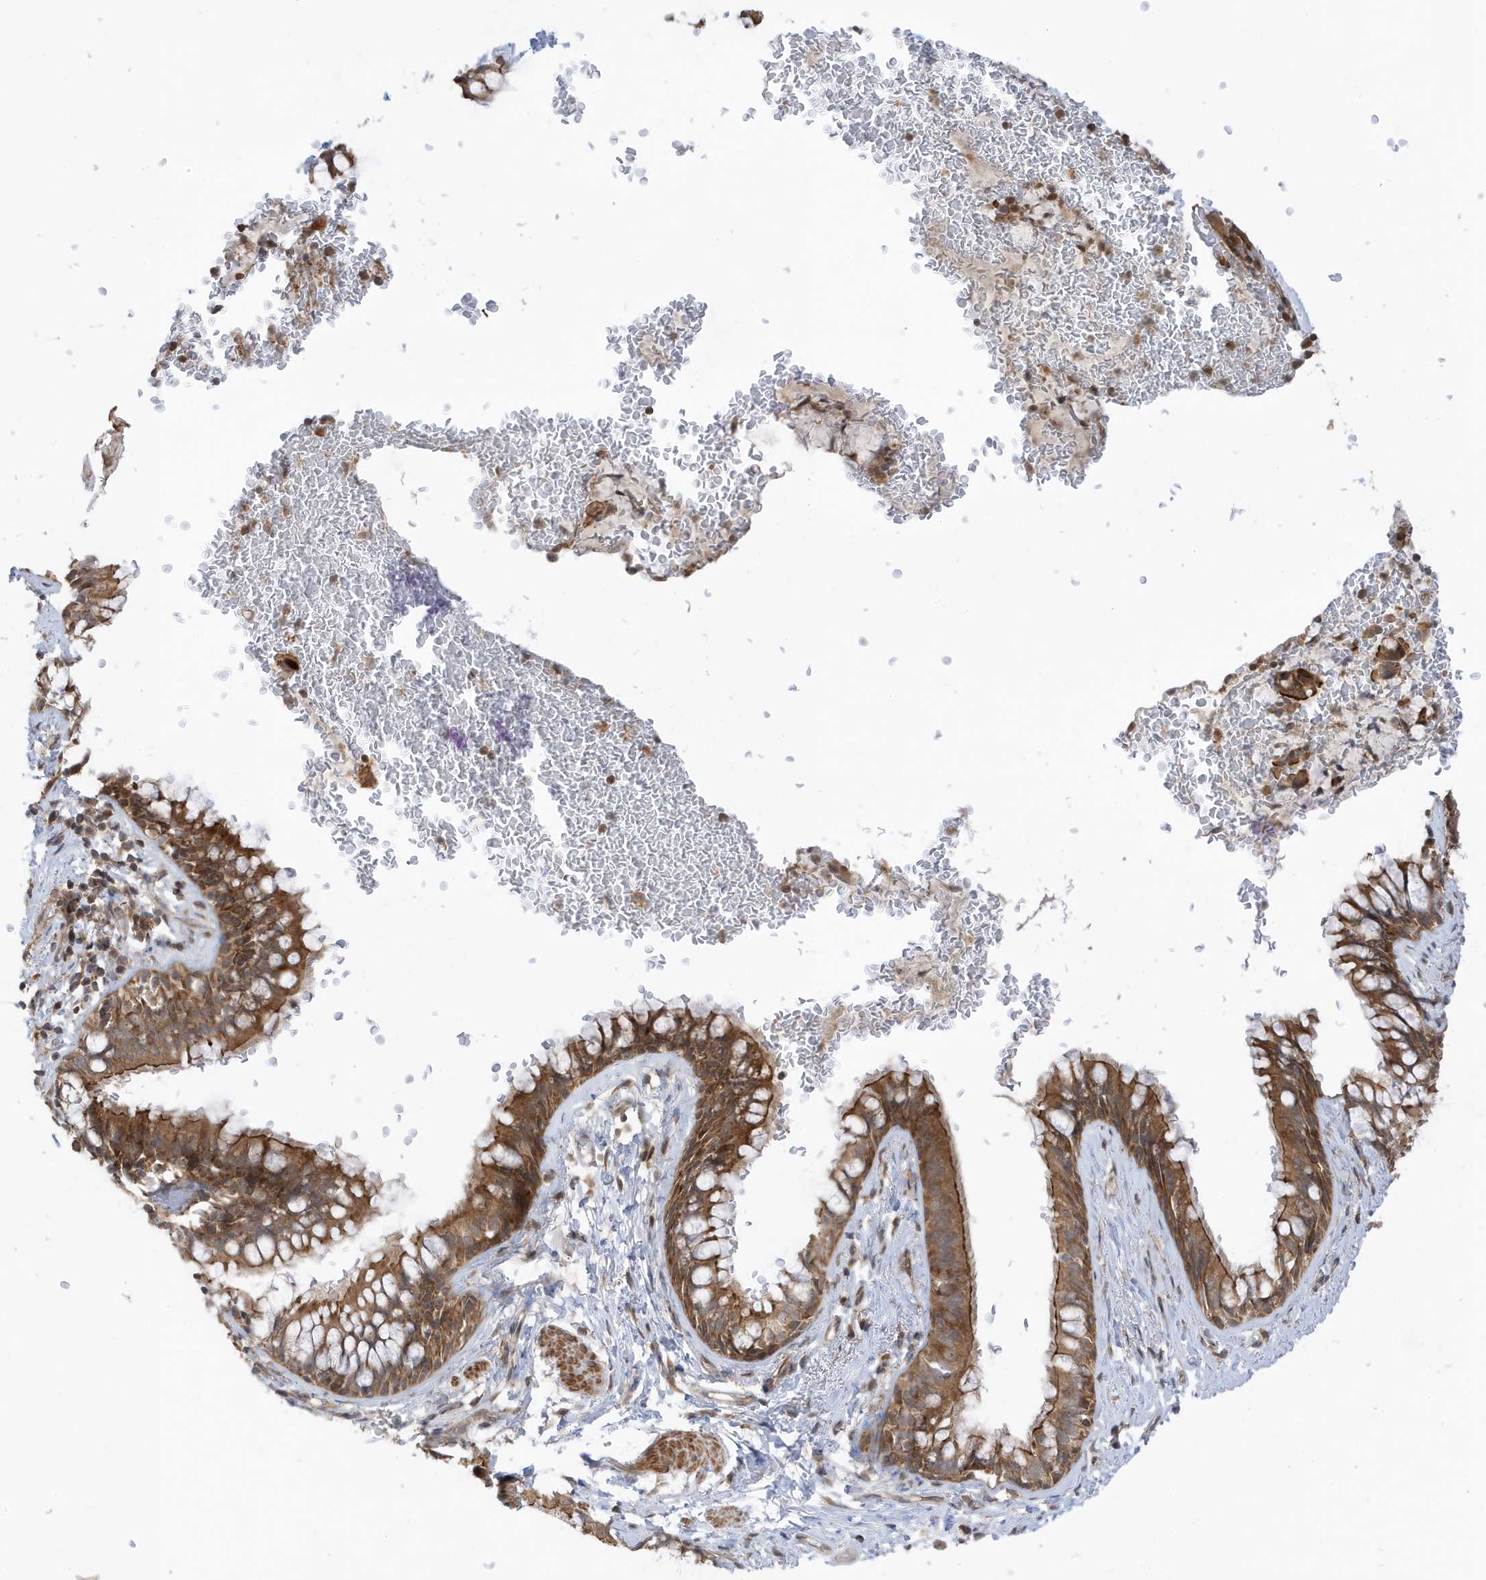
{"staining": {"intensity": "moderate", "quantity": ">75%", "location": "cytoplasmic/membranous"}, "tissue": "bronchus", "cell_type": "Respiratory epithelial cells", "image_type": "normal", "snomed": [{"axis": "morphology", "description": "Normal tissue, NOS"}, {"axis": "topography", "description": "Cartilage tissue"}, {"axis": "topography", "description": "Bronchus"}], "caption": "An immunohistochemistry photomicrograph of unremarkable tissue is shown. Protein staining in brown labels moderate cytoplasmic/membranous positivity in bronchus within respiratory epithelial cells.", "gene": "DHX36", "patient": {"sex": "female", "age": 36}}